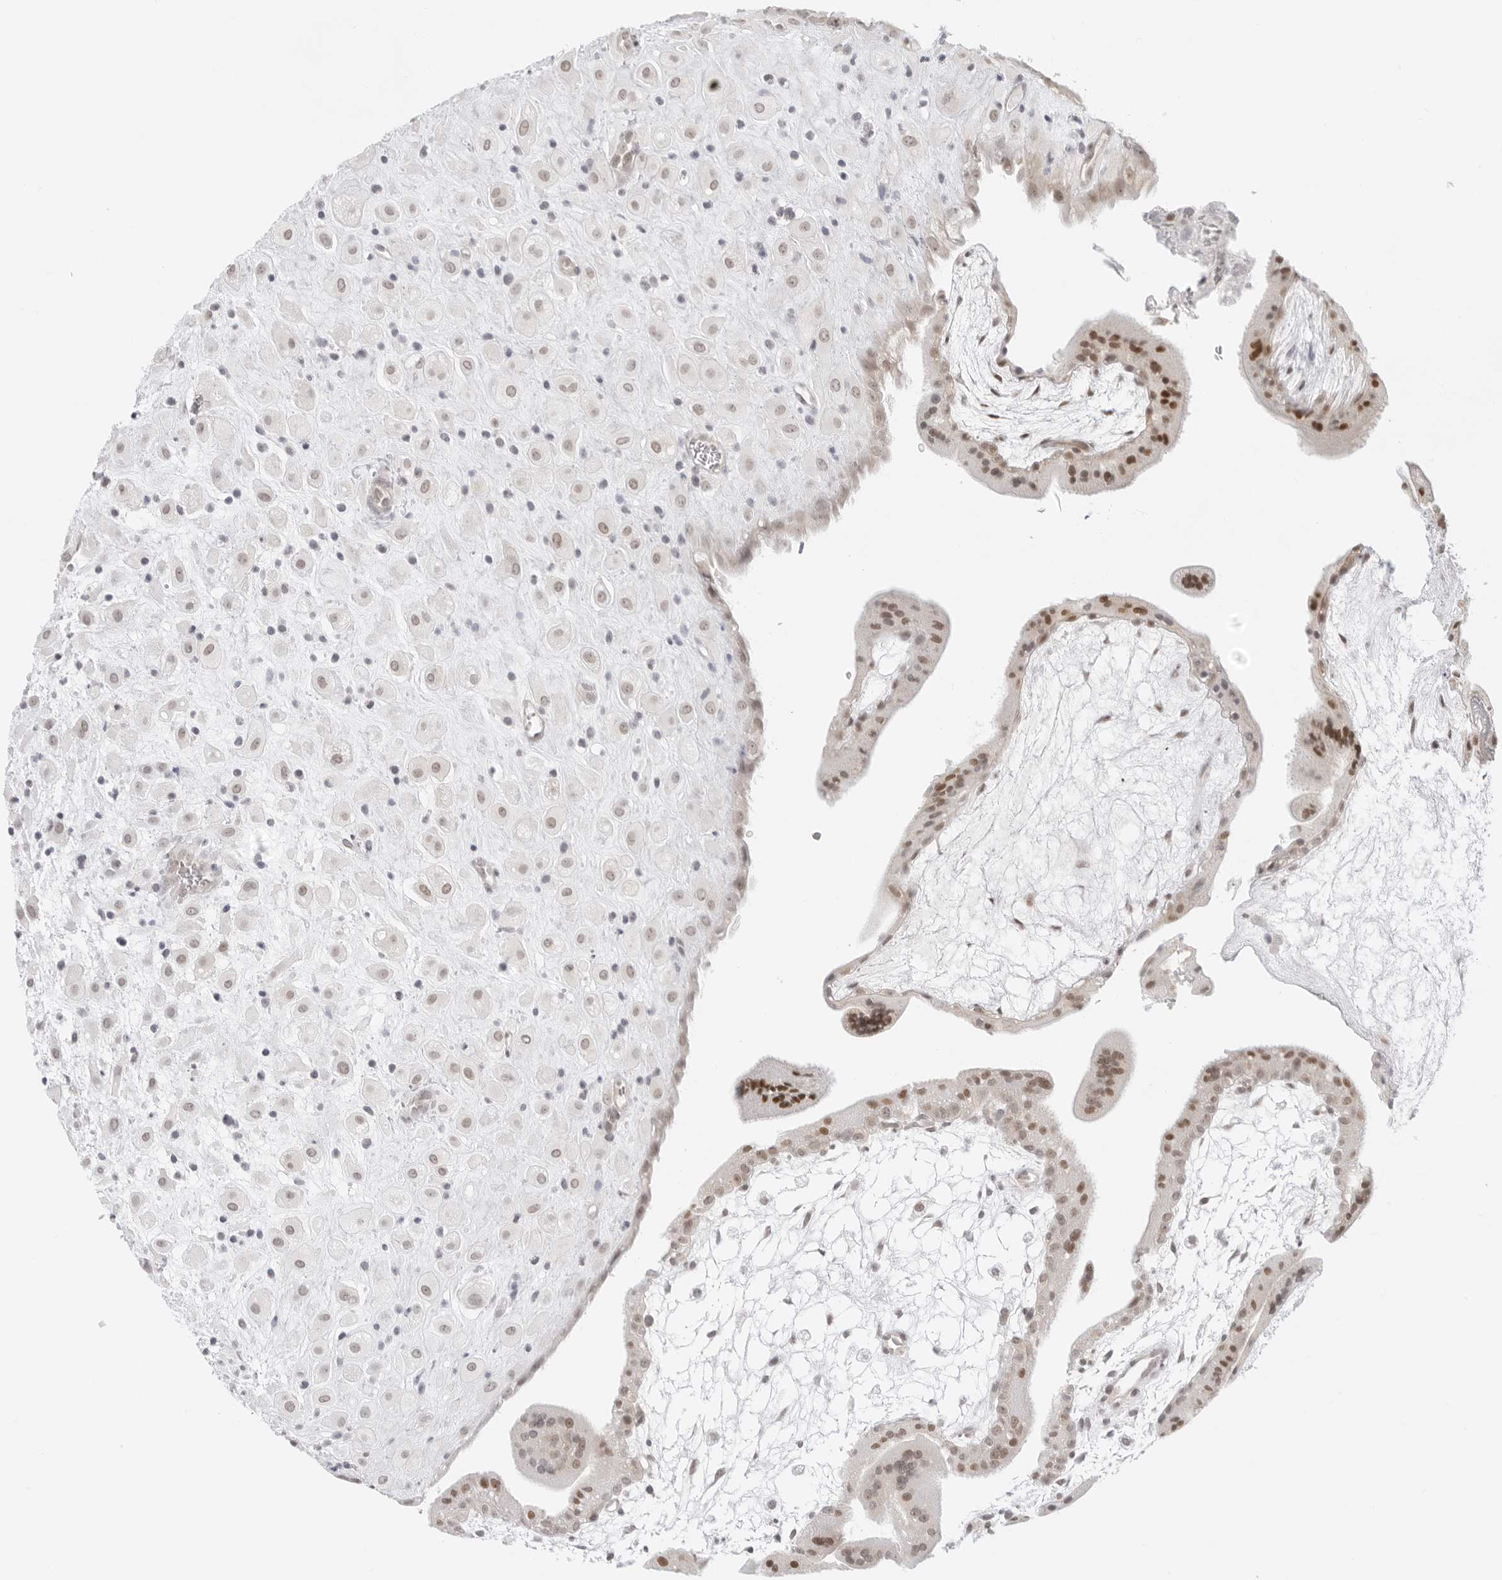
{"staining": {"intensity": "weak", "quantity": ">75%", "location": "nuclear"}, "tissue": "placenta", "cell_type": "Decidual cells", "image_type": "normal", "snomed": [{"axis": "morphology", "description": "Normal tissue, NOS"}, {"axis": "topography", "description": "Placenta"}], "caption": "Immunohistochemistry image of unremarkable human placenta stained for a protein (brown), which displays low levels of weak nuclear positivity in about >75% of decidual cells.", "gene": "MED18", "patient": {"sex": "female", "age": 35}}